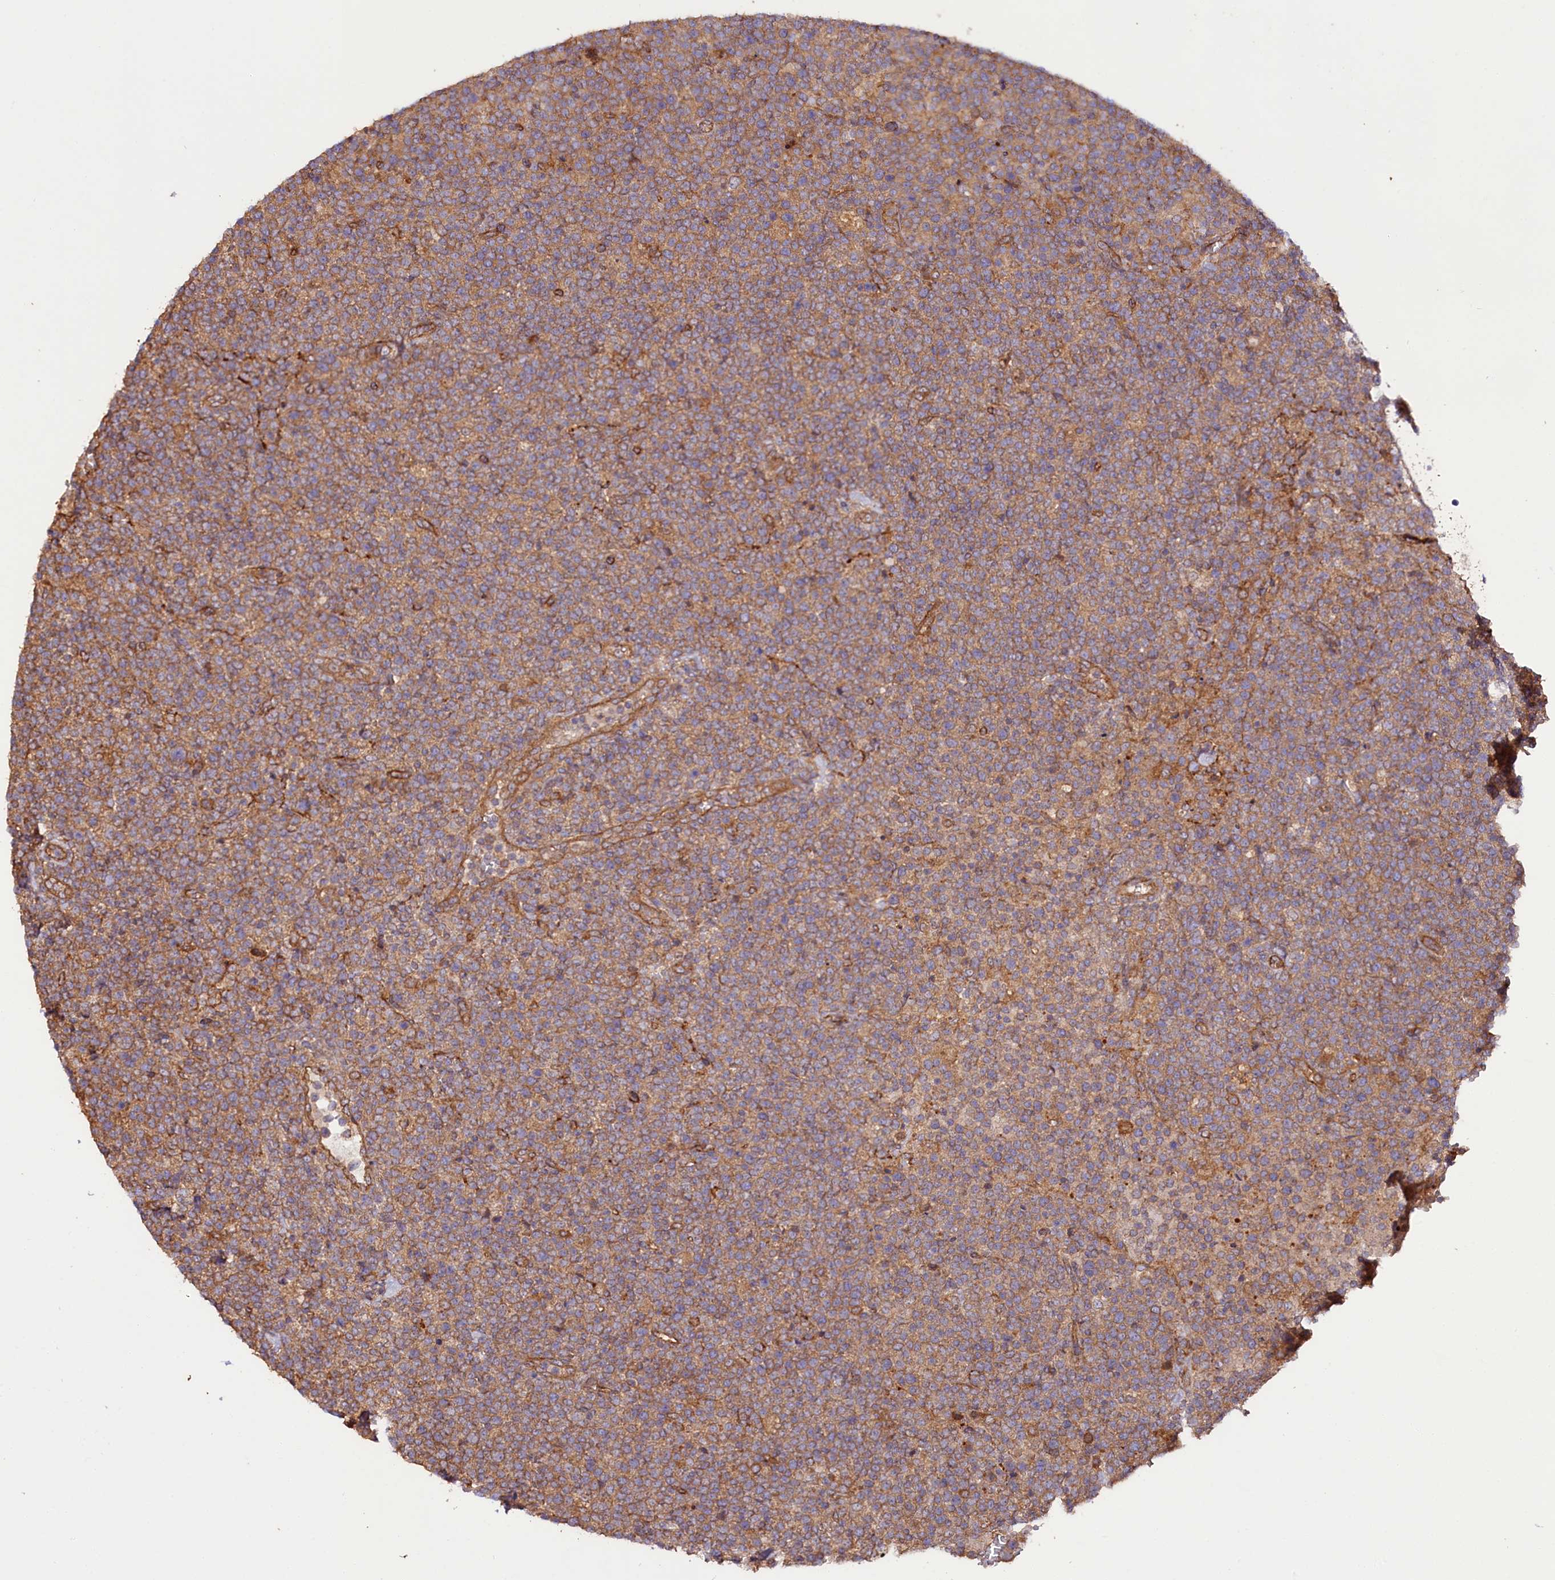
{"staining": {"intensity": "moderate", "quantity": ">75%", "location": "cytoplasmic/membranous"}, "tissue": "lymphoma", "cell_type": "Tumor cells", "image_type": "cancer", "snomed": [{"axis": "morphology", "description": "Malignant lymphoma, non-Hodgkin's type, High grade"}, {"axis": "topography", "description": "Lymph node"}], "caption": "Human lymphoma stained for a protein (brown) exhibits moderate cytoplasmic/membranous positive expression in about >75% of tumor cells.", "gene": "CEP295", "patient": {"sex": "male", "age": 61}}